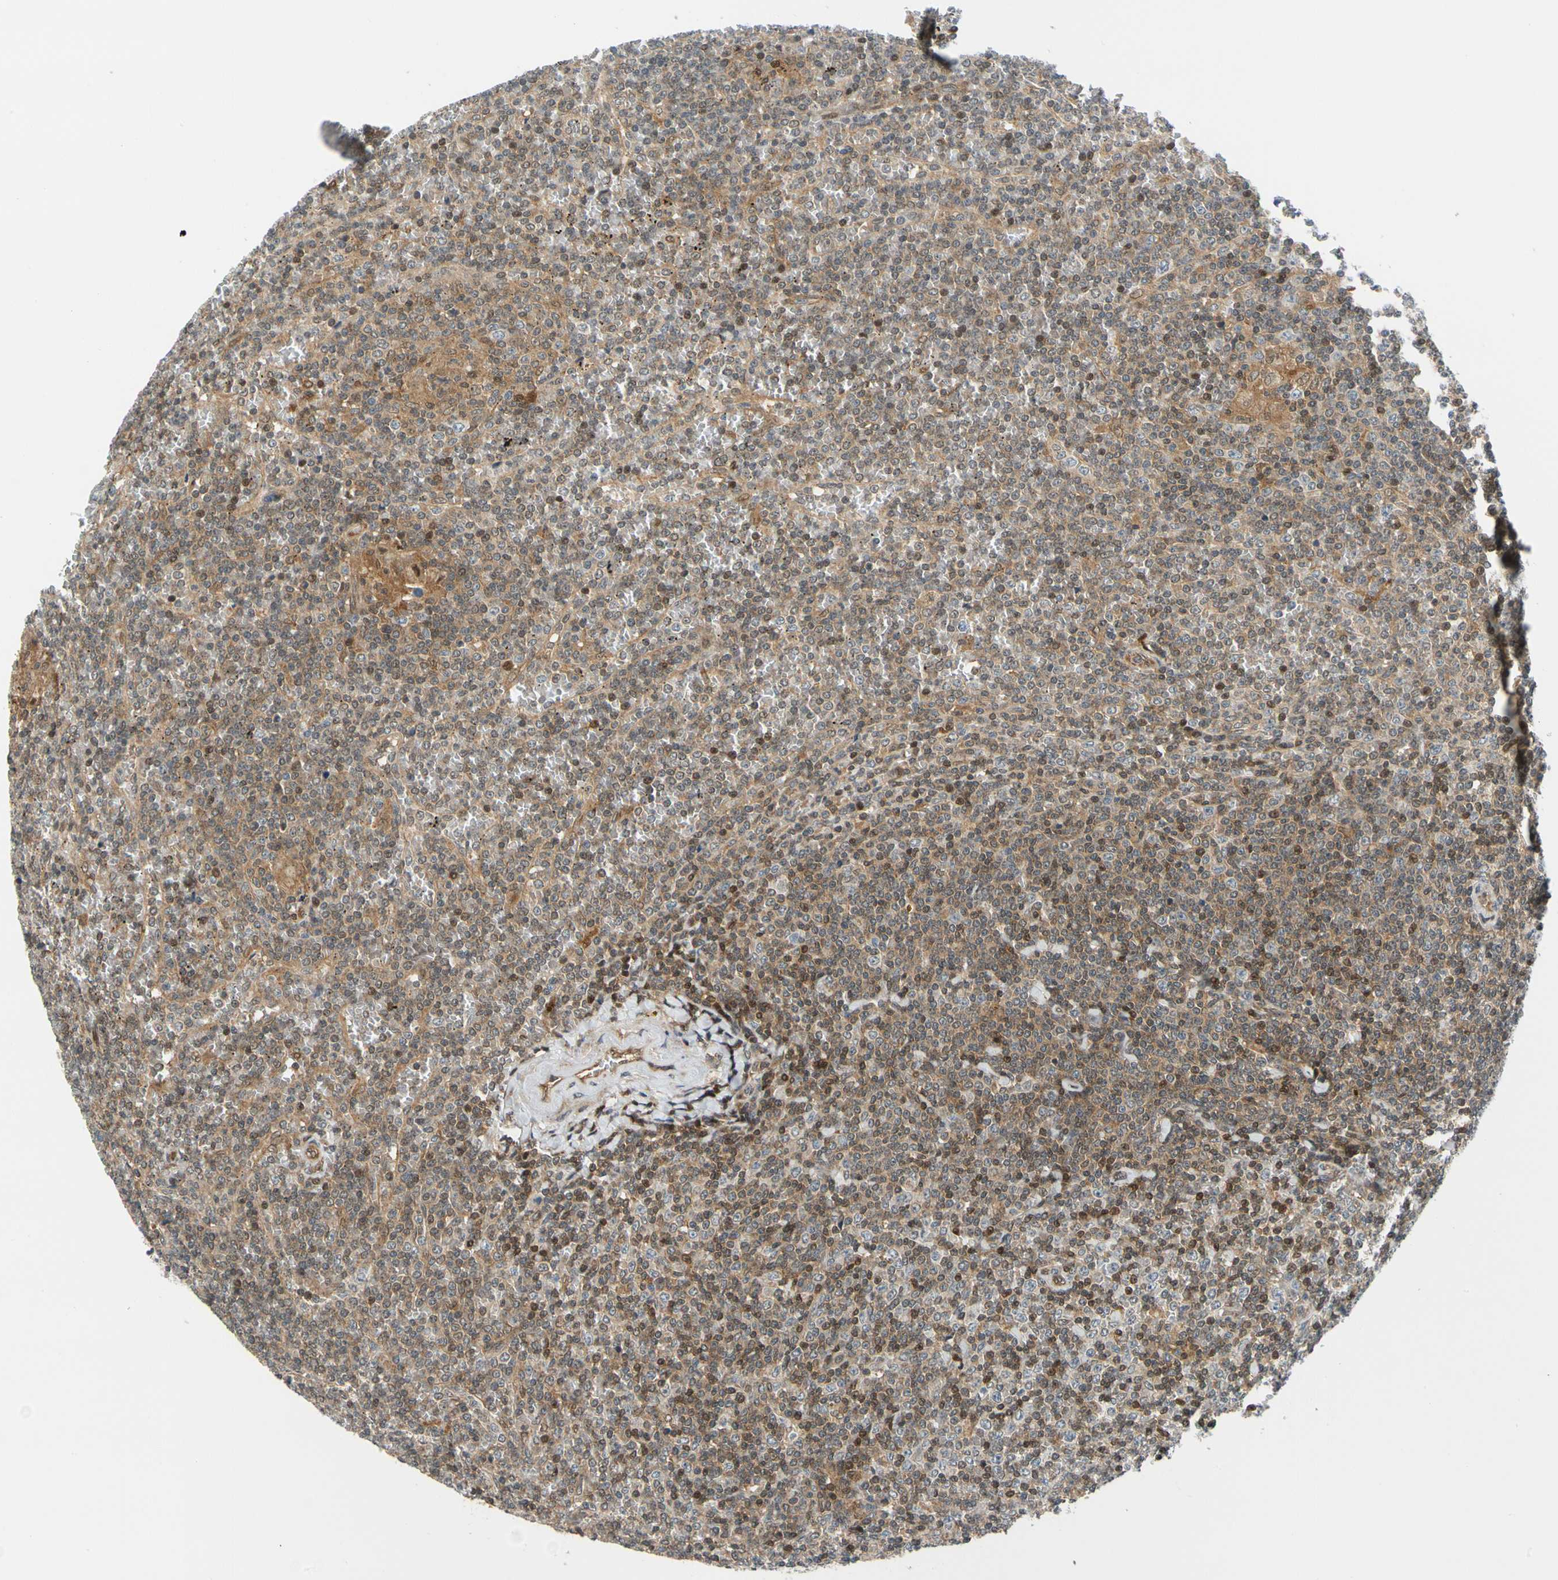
{"staining": {"intensity": "moderate", "quantity": ">75%", "location": "cytoplasmic/membranous"}, "tissue": "lymphoma", "cell_type": "Tumor cells", "image_type": "cancer", "snomed": [{"axis": "morphology", "description": "Malignant lymphoma, non-Hodgkin's type, Low grade"}, {"axis": "topography", "description": "Spleen"}], "caption": "Brown immunohistochemical staining in human lymphoma reveals moderate cytoplasmic/membranous staining in about >75% of tumor cells.", "gene": "MAPK9", "patient": {"sex": "female", "age": 19}}